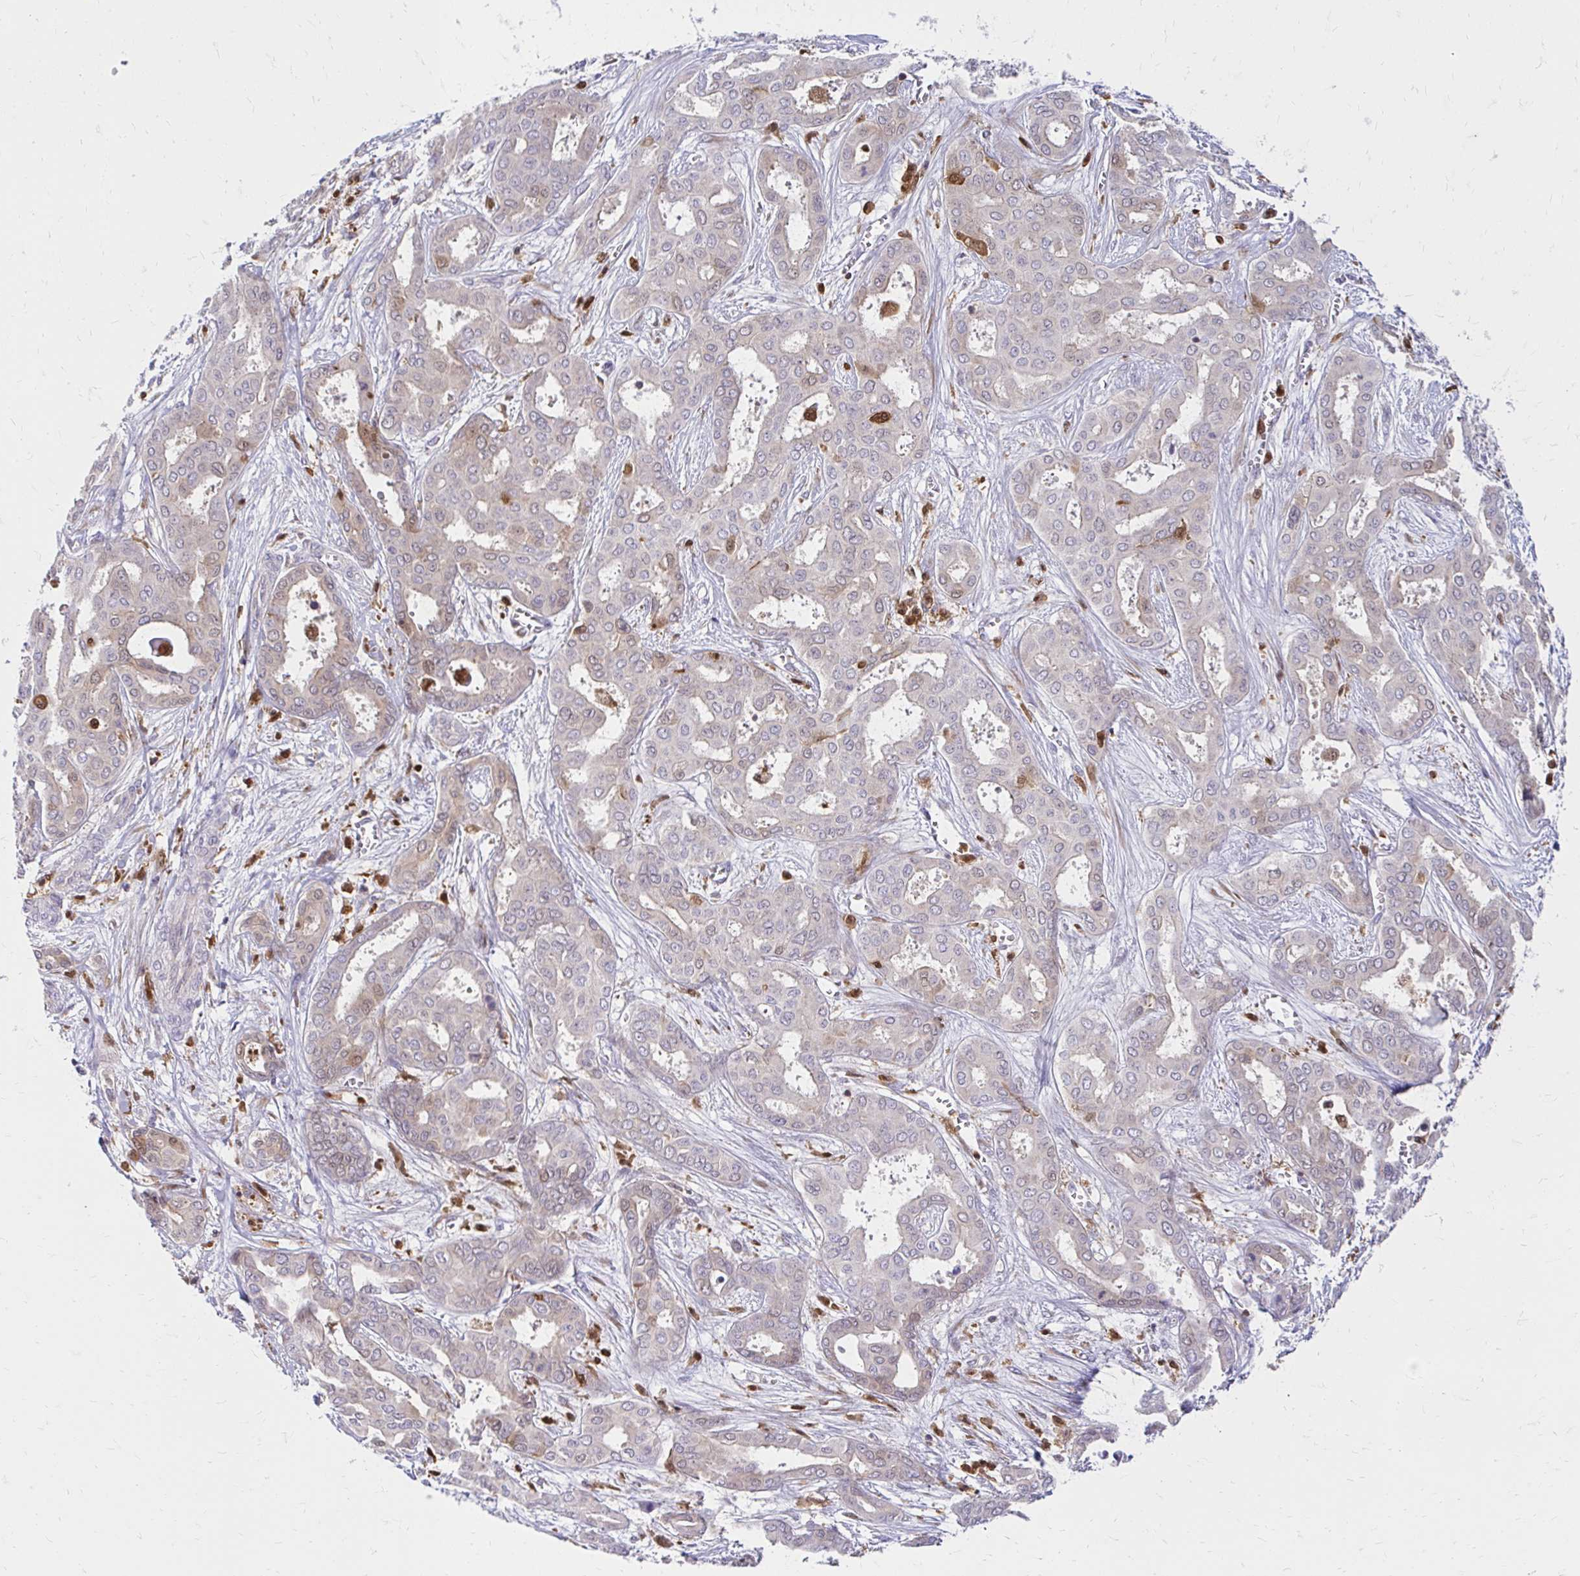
{"staining": {"intensity": "weak", "quantity": "<25%", "location": "nuclear"}, "tissue": "liver cancer", "cell_type": "Tumor cells", "image_type": "cancer", "snomed": [{"axis": "morphology", "description": "Cholangiocarcinoma"}, {"axis": "topography", "description": "Liver"}], "caption": "The micrograph reveals no staining of tumor cells in cholangiocarcinoma (liver).", "gene": "PYCARD", "patient": {"sex": "female", "age": 64}}